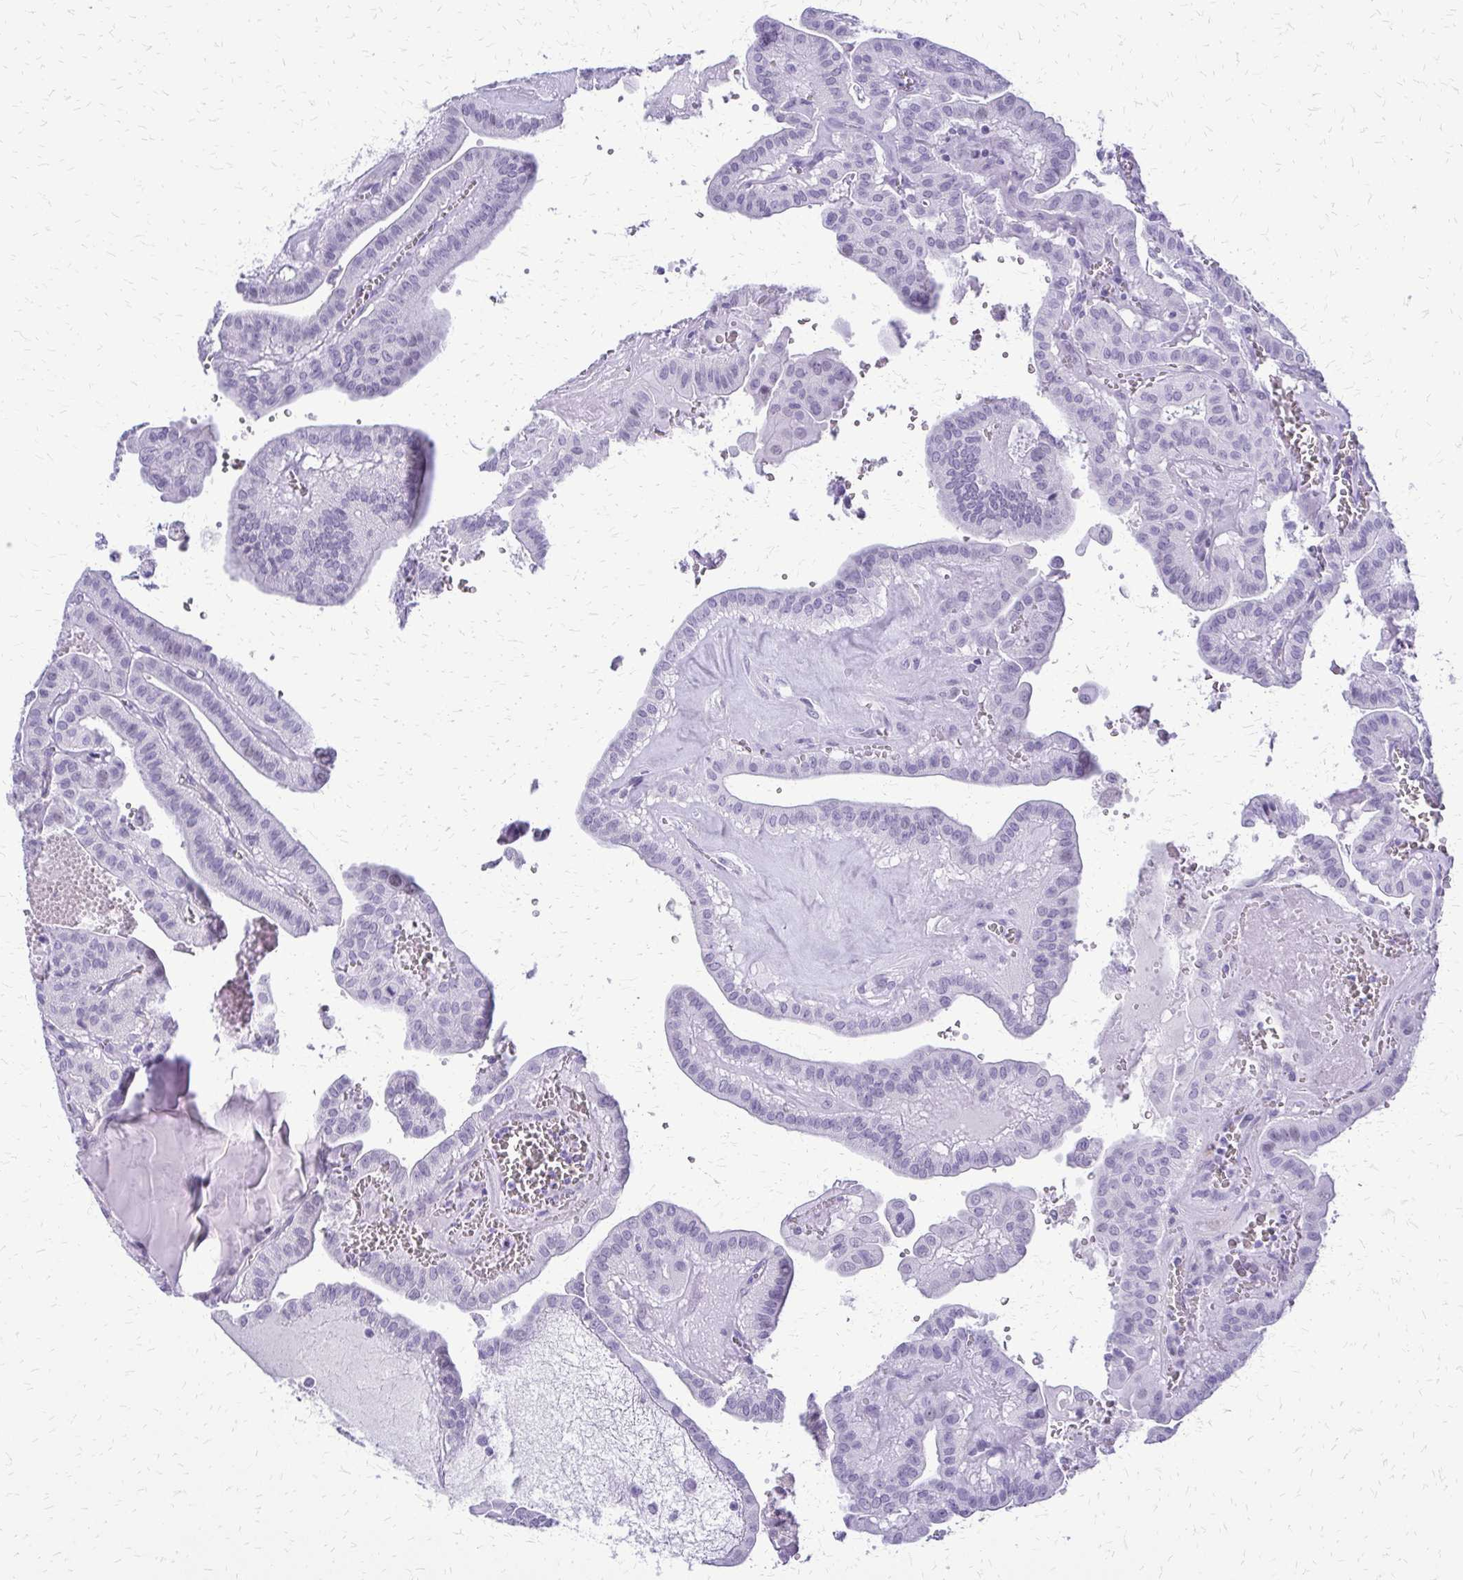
{"staining": {"intensity": "negative", "quantity": "none", "location": "none"}, "tissue": "thyroid cancer", "cell_type": "Tumor cells", "image_type": "cancer", "snomed": [{"axis": "morphology", "description": "Papillary adenocarcinoma, NOS"}, {"axis": "topography", "description": "Thyroid gland"}], "caption": "Human papillary adenocarcinoma (thyroid) stained for a protein using IHC displays no positivity in tumor cells.", "gene": "FAM162B", "patient": {"sex": "male", "age": 52}}